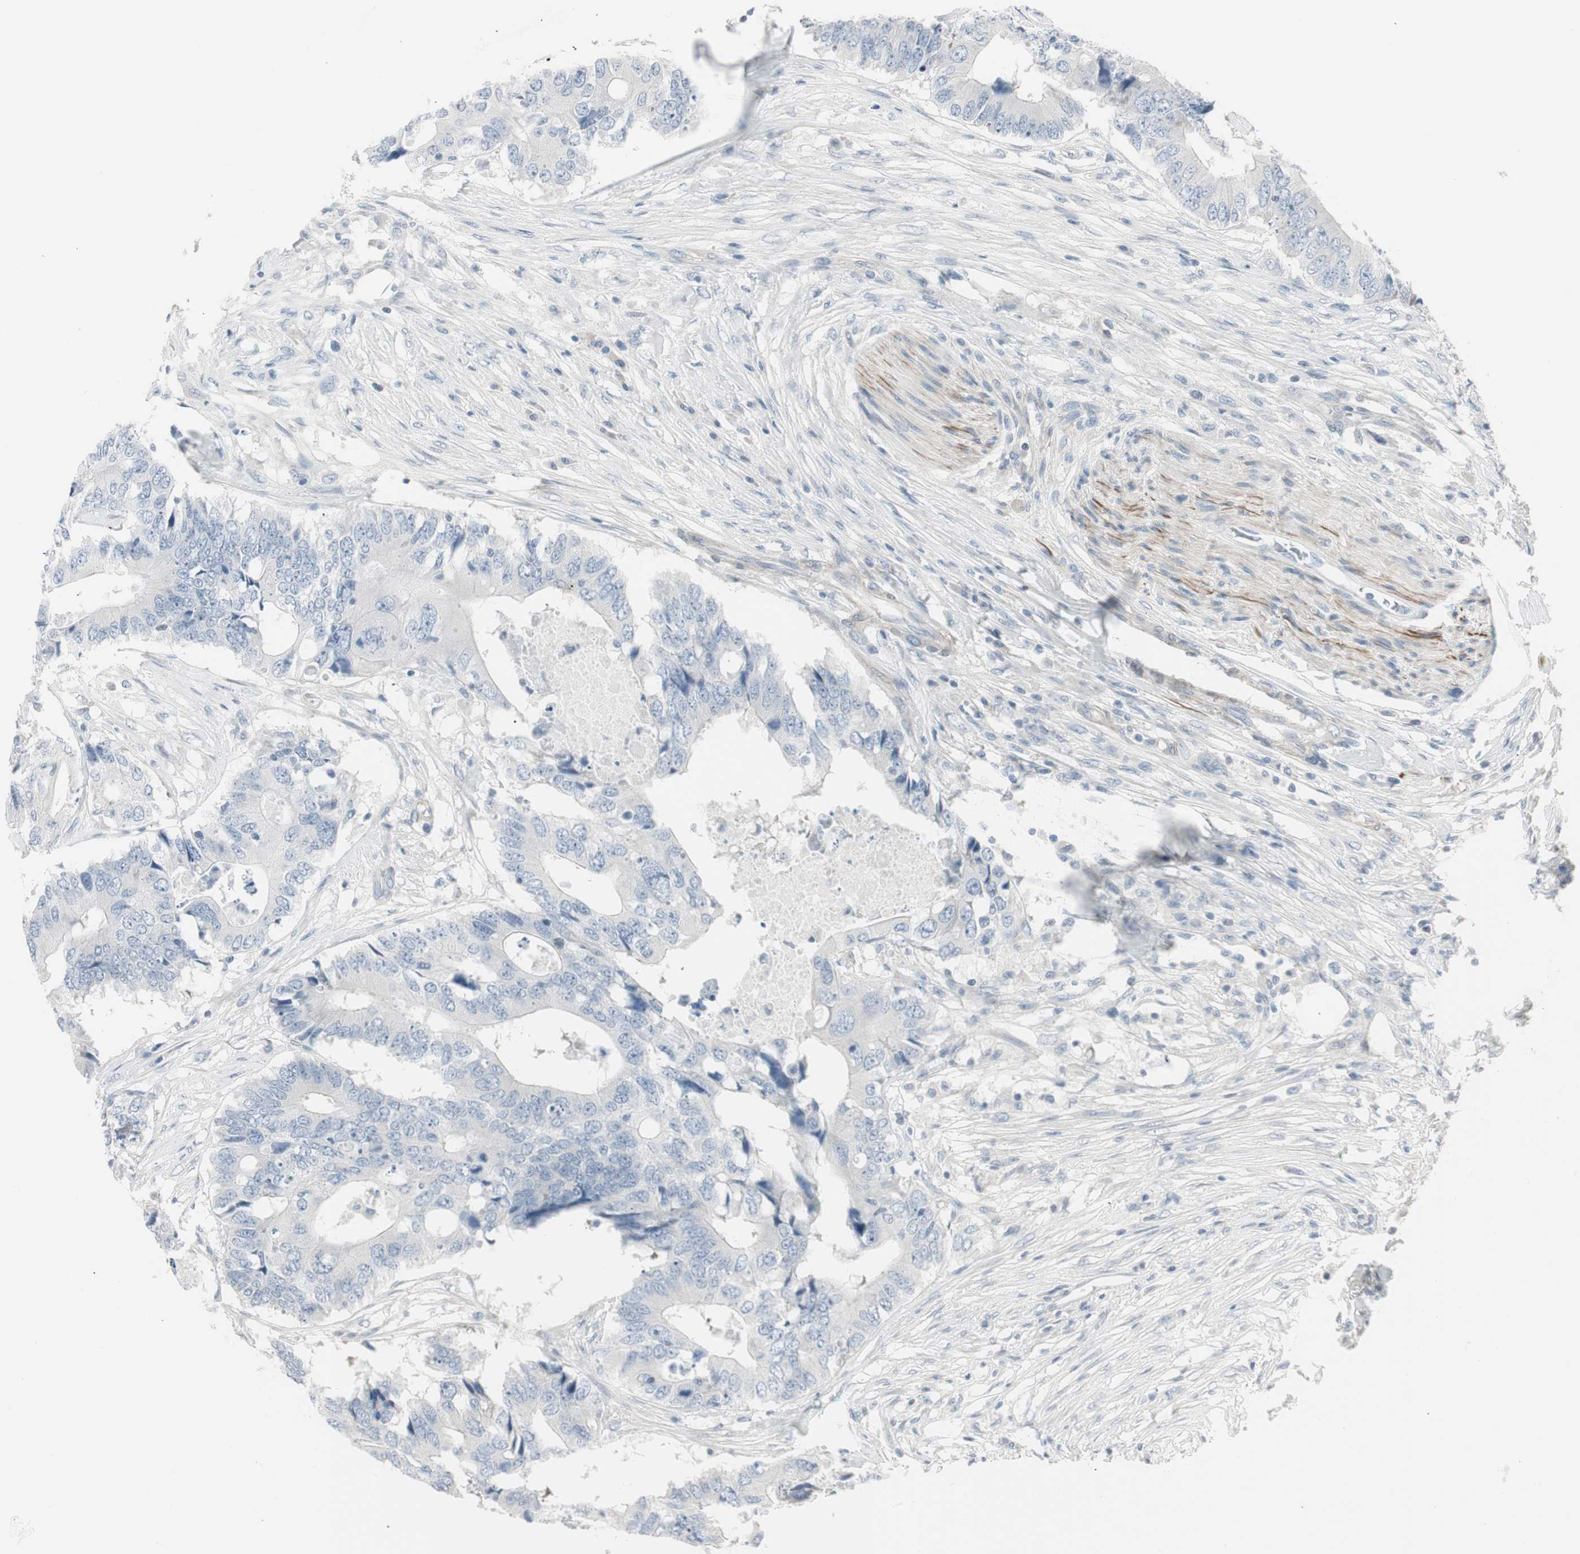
{"staining": {"intensity": "negative", "quantity": "none", "location": "none"}, "tissue": "colorectal cancer", "cell_type": "Tumor cells", "image_type": "cancer", "snomed": [{"axis": "morphology", "description": "Adenocarcinoma, NOS"}, {"axis": "topography", "description": "Colon"}], "caption": "Immunohistochemistry (IHC) of human colorectal cancer exhibits no expression in tumor cells. (DAB (3,3'-diaminobenzidine) immunohistochemistry with hematoxylin counter stain).", "gene": "DMPK", "patient": {"sex": "male", "age": 71}}